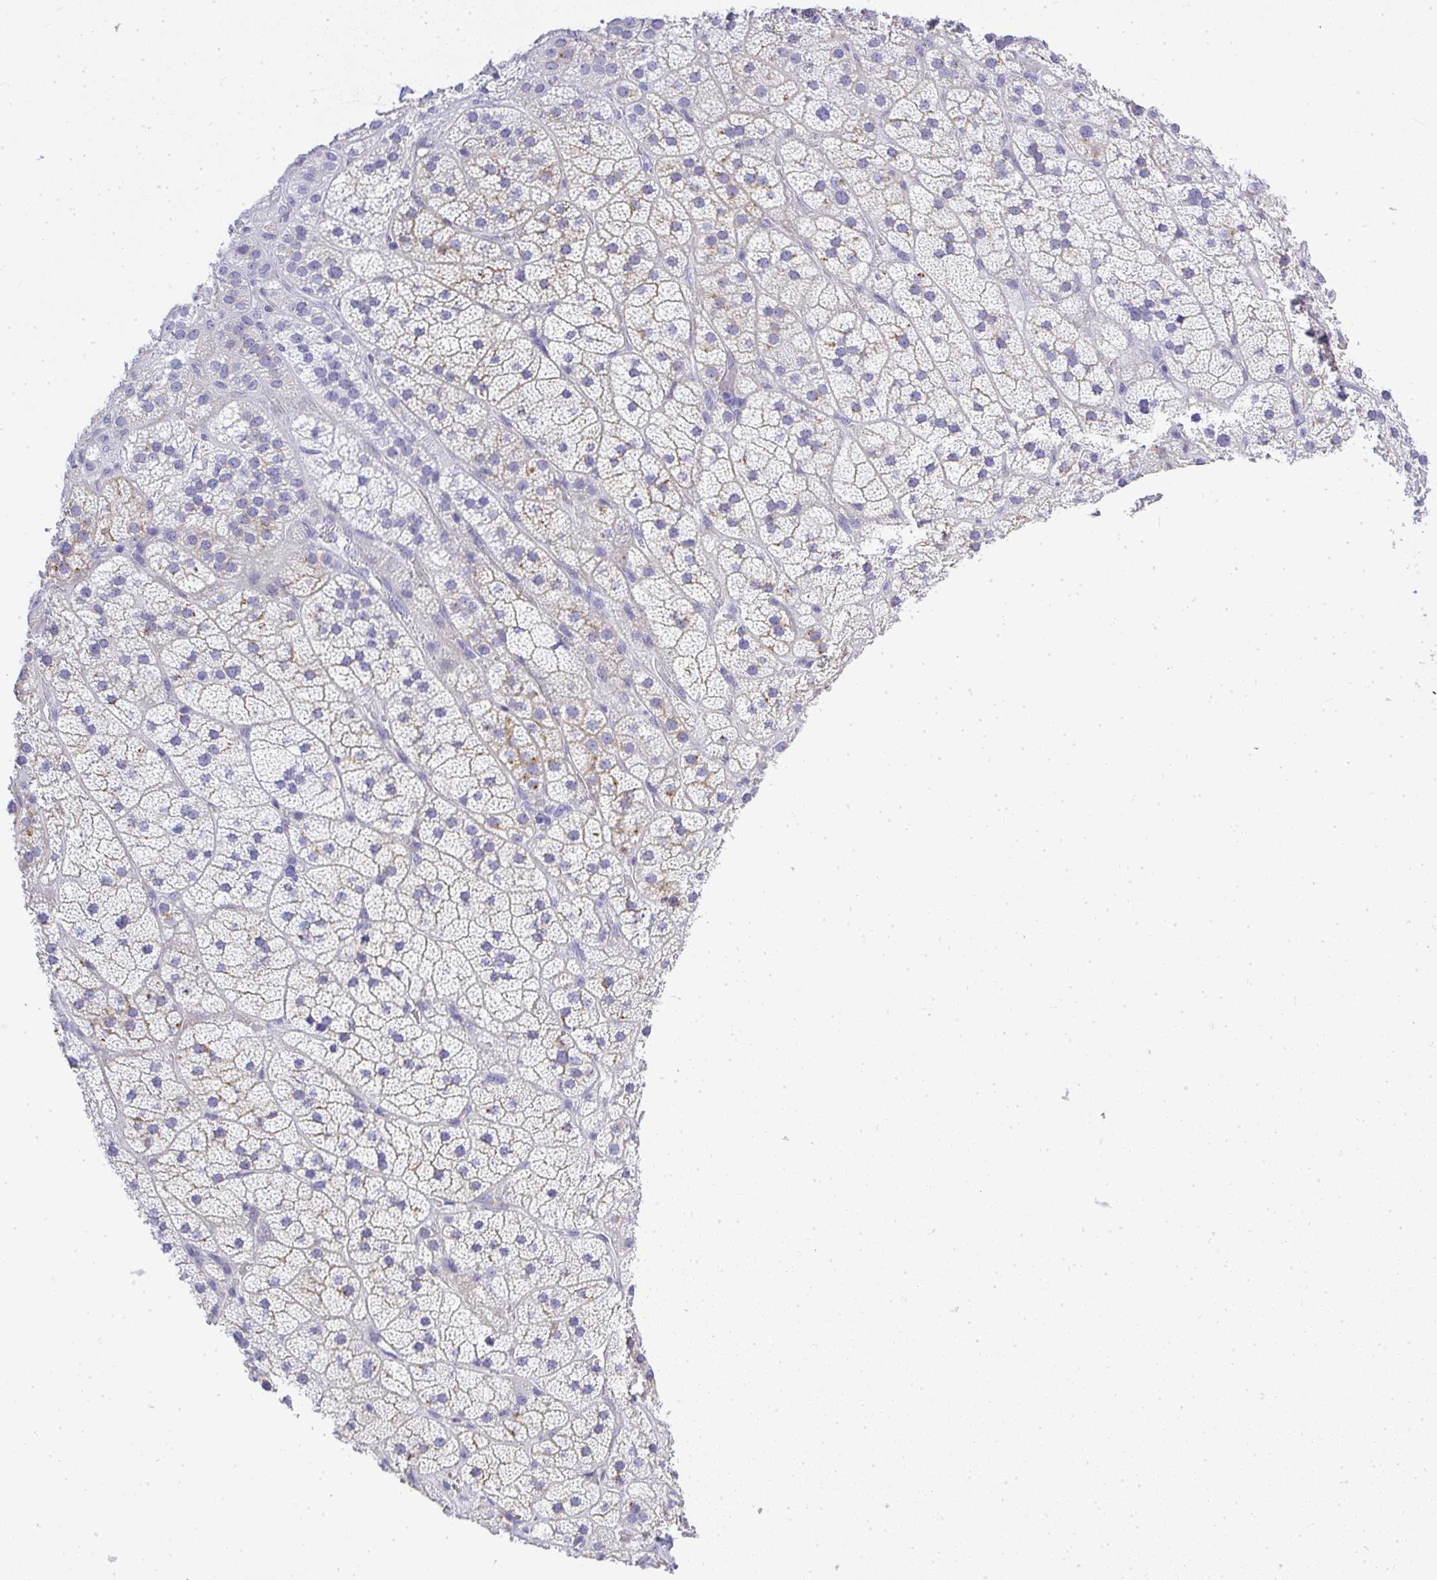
{"staining": {"intensity": "weak", "quantity": "<25%", "location": "cytoplasmic/membranous"}, "tissue": "adrenal gland", "cell_type": "Glandular cells", "image_type": "normal", "snomed": [{"axis": "morphology", "description": "Normal tissue, NOS"}, {"axis": "topography", "description": "Adrenal gland"}], "caption": "A high-resolution micrograph shows IHC staining of normal adrenal gland, which displays no significant positivity in glandular cells.", "gene": "PLPPR3", "patient": {"sex": "male", "age": 57}}